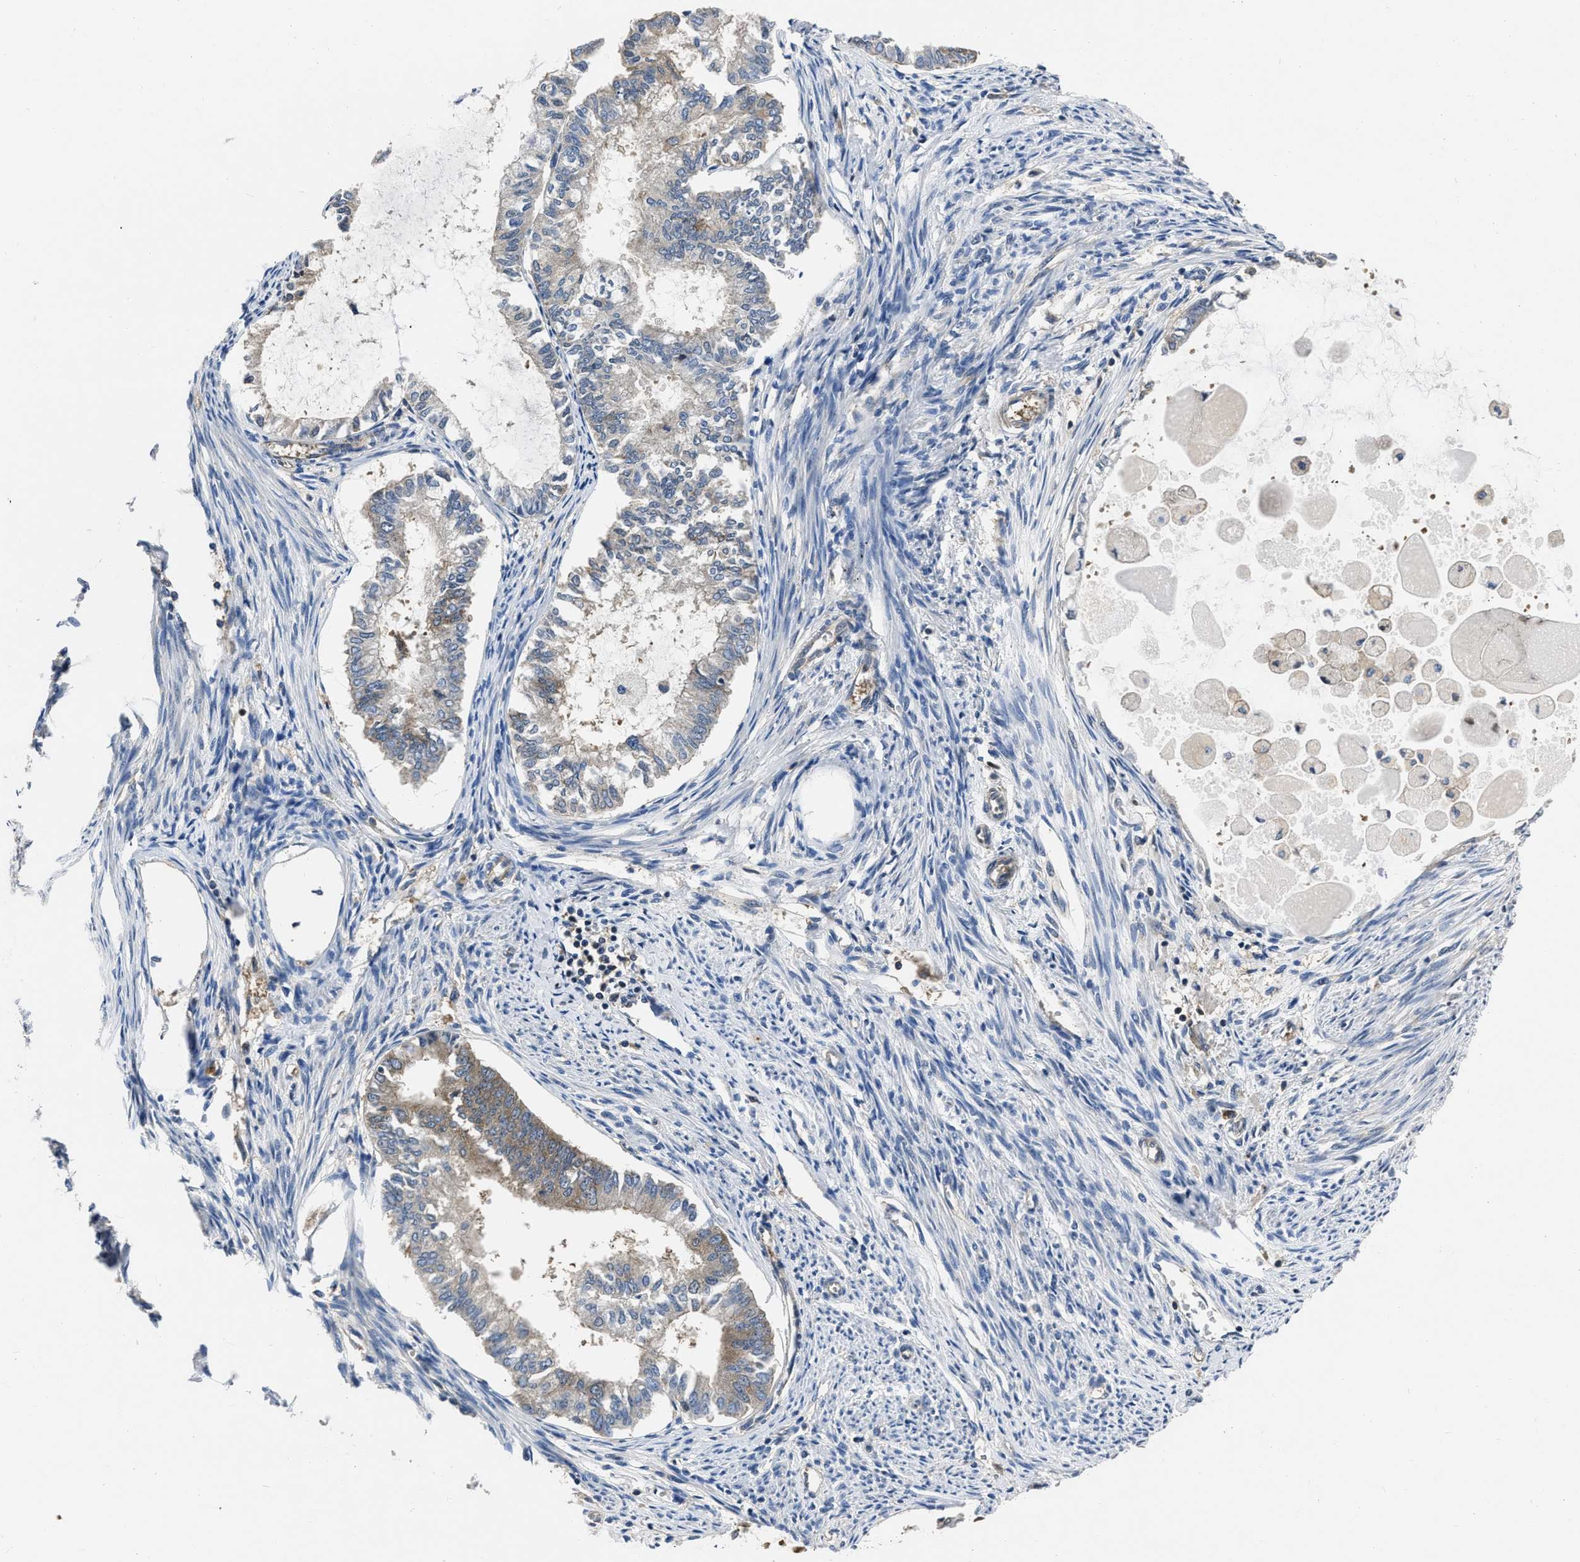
{"staining": {"intensity": "weak", "quantity": ">75%", "location": "cytoplasmic/membranous"}, "tissue": "endometrial cancer", "cell_type": "Tumor cells", "image_type": "cancer", "snomed": [{"axis": "morphology", "description": "Adenocarcinoma, NOS"}, {"axis": "topography", "description": "Endometrium"}], "caption": "This is a micrograph of immunohistochemistry (IHC) staining of endometrial cancer, which shows weak expression in the cytoplasmic/membranous of tumor cells.", "gene": "YARS1", "patient": {"sex": "female", "age": 86}}